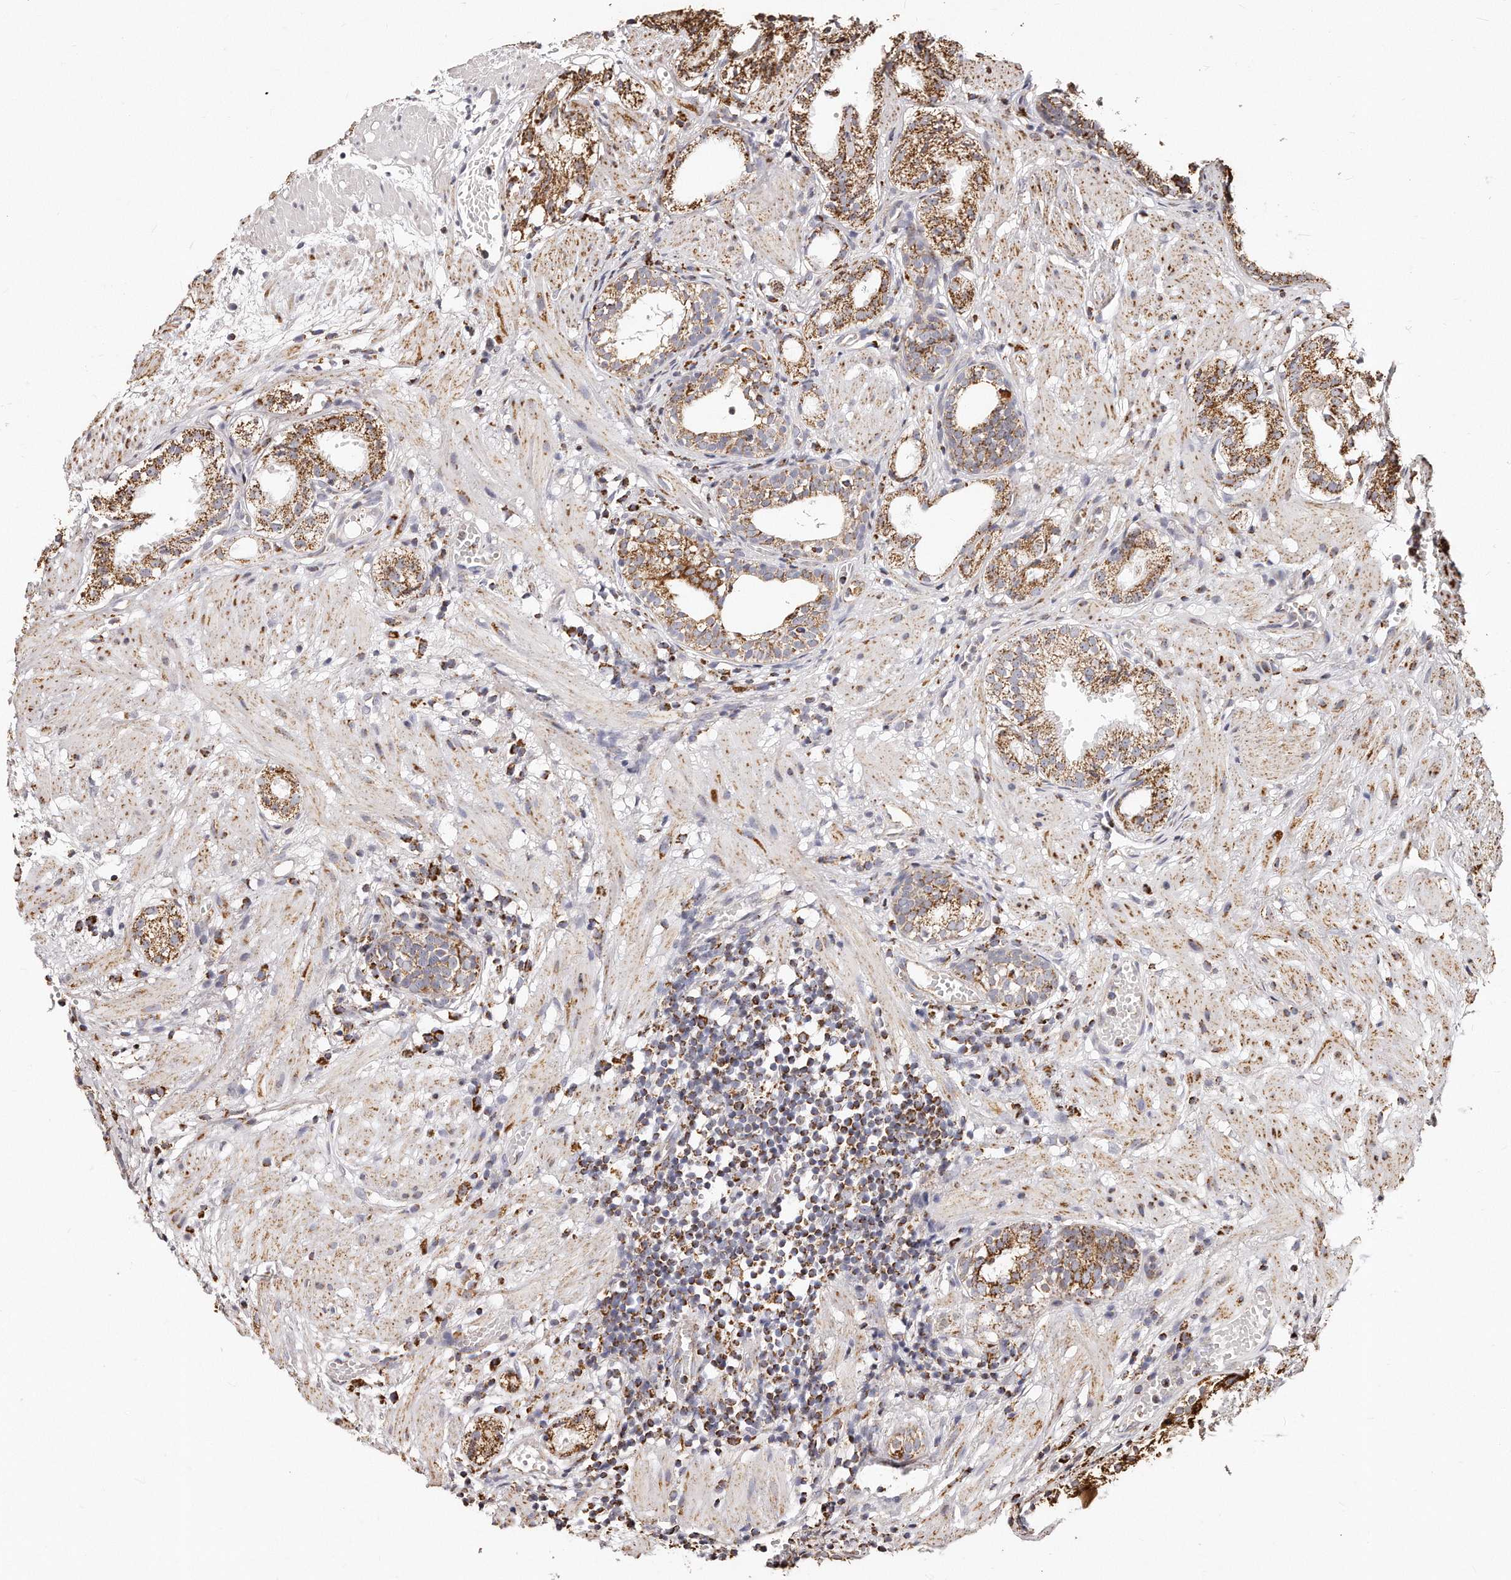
{"staining": {"intensity": "moderate", "quantity": ">75%", "location": "cytoplasmic/membranous"}, "tissue": "prostate cancer", "cell_type": "Tumor cells", "image_type": "cancer", "snomed": [{"axis": "morphology", "description": "Adenocarcinoma, Low grade"}, {"axis": "topography", "description": "Prostate"}], "caption": "This is an image of immunohistochemistry (IHC) staining of prostate cancer, which shows moderate expression in the cytoplasmic/membranous of tumor cells.", "gene": "RTKN", "patient": {"sex": "male", "age": 88}}